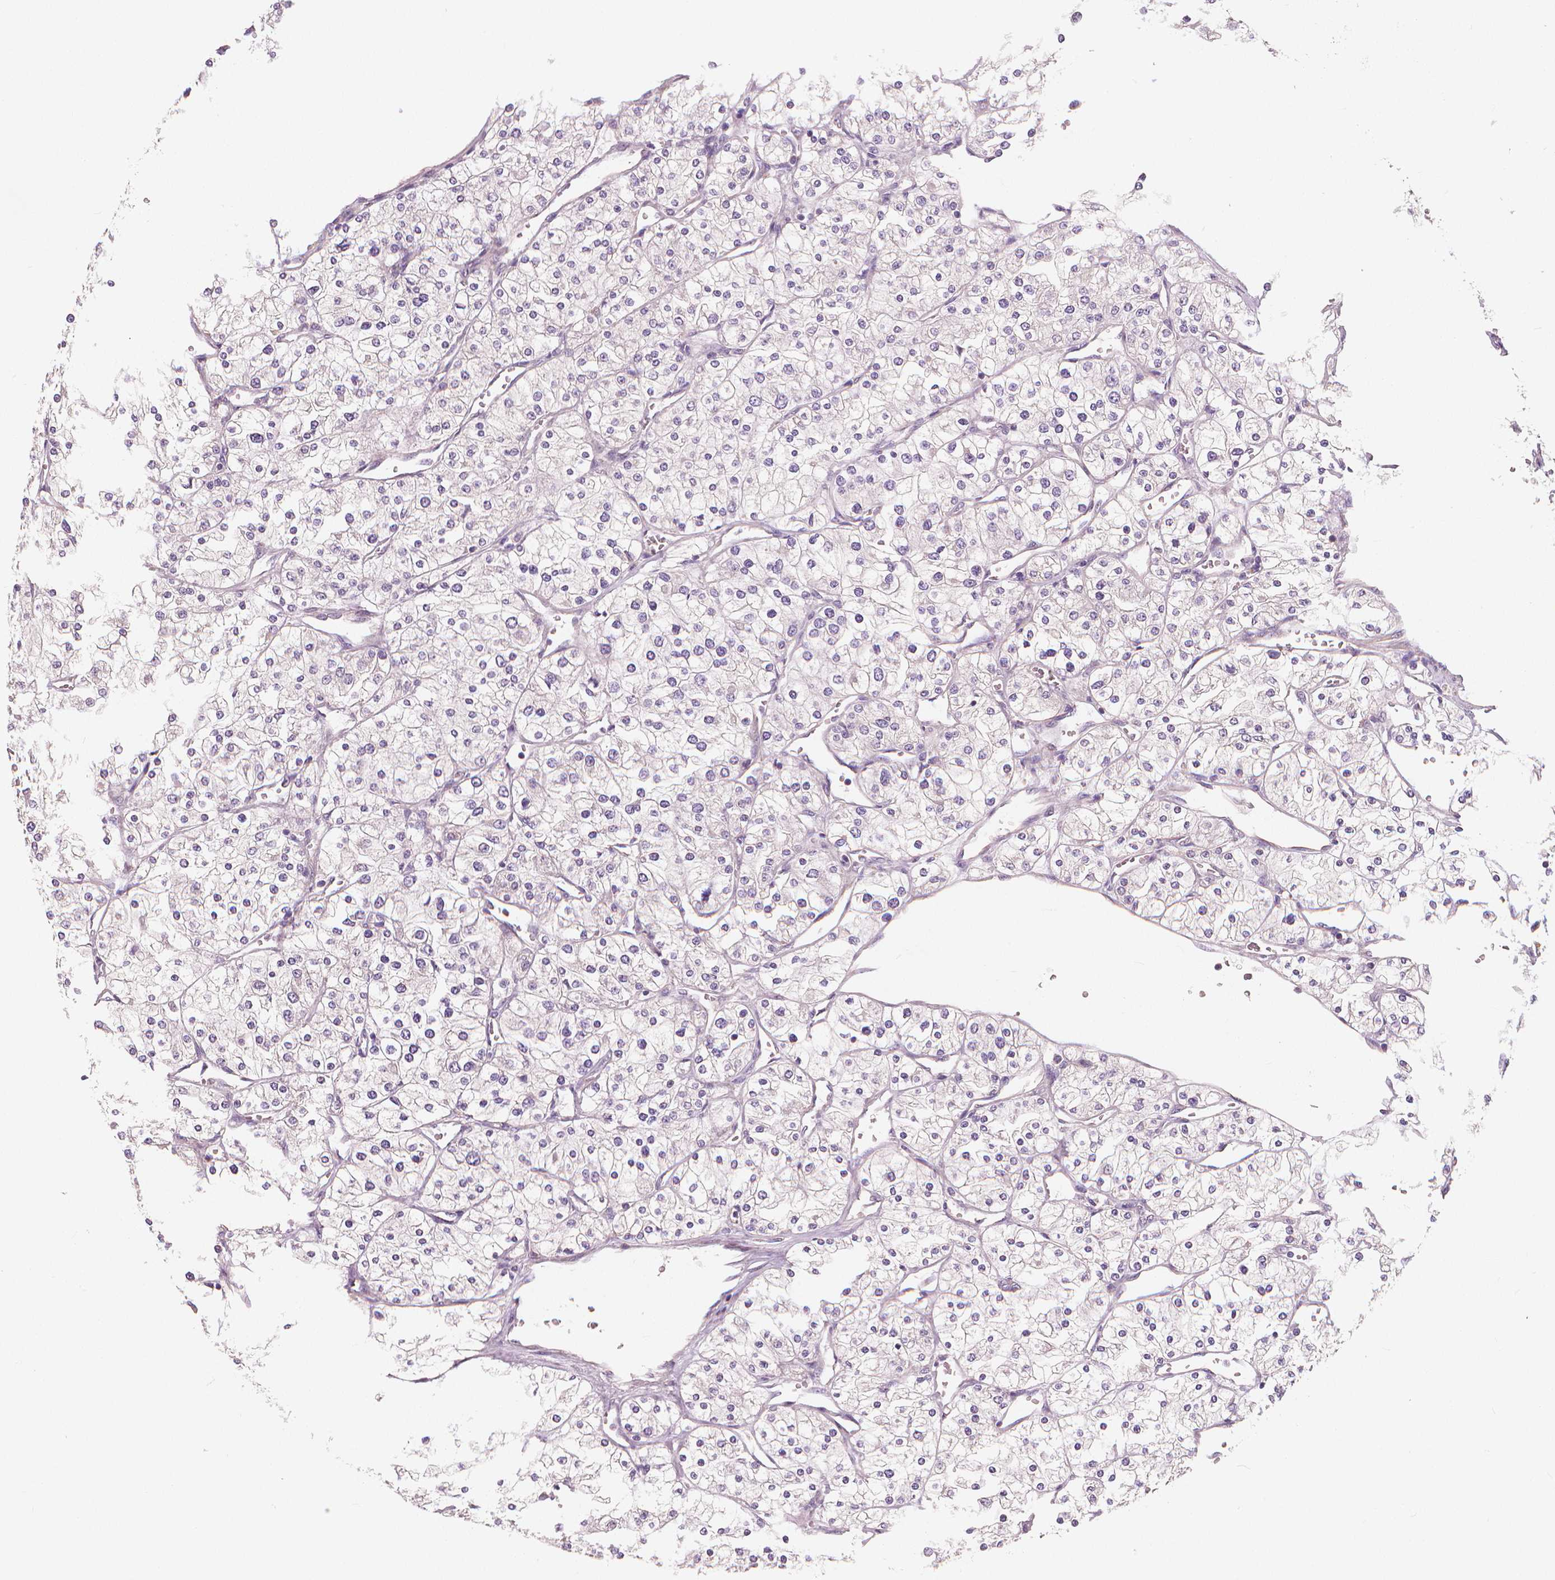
{"staining": {"intensity": "negative", "quantity": "none", "location": "none"}, "tissue": "renal cancer", "cell_type": "Tumor cells", "image_type": "cancer", "snomed": [{"axis": "morphology", "description": "Adenocarcinoma, NOS"}, {"axis": "topography", "description": "Kidney"}], "caption": "High magnification brightfield microscopy of renal adenocarcinoma stained with DAB (3,3'-diaminobenzidine) (brown) and counterstained with hematoxylin (blue): tumor cells show no significant expression.", "gene": "RNASE7", "patient": {"sex": "male", "age": 80}}